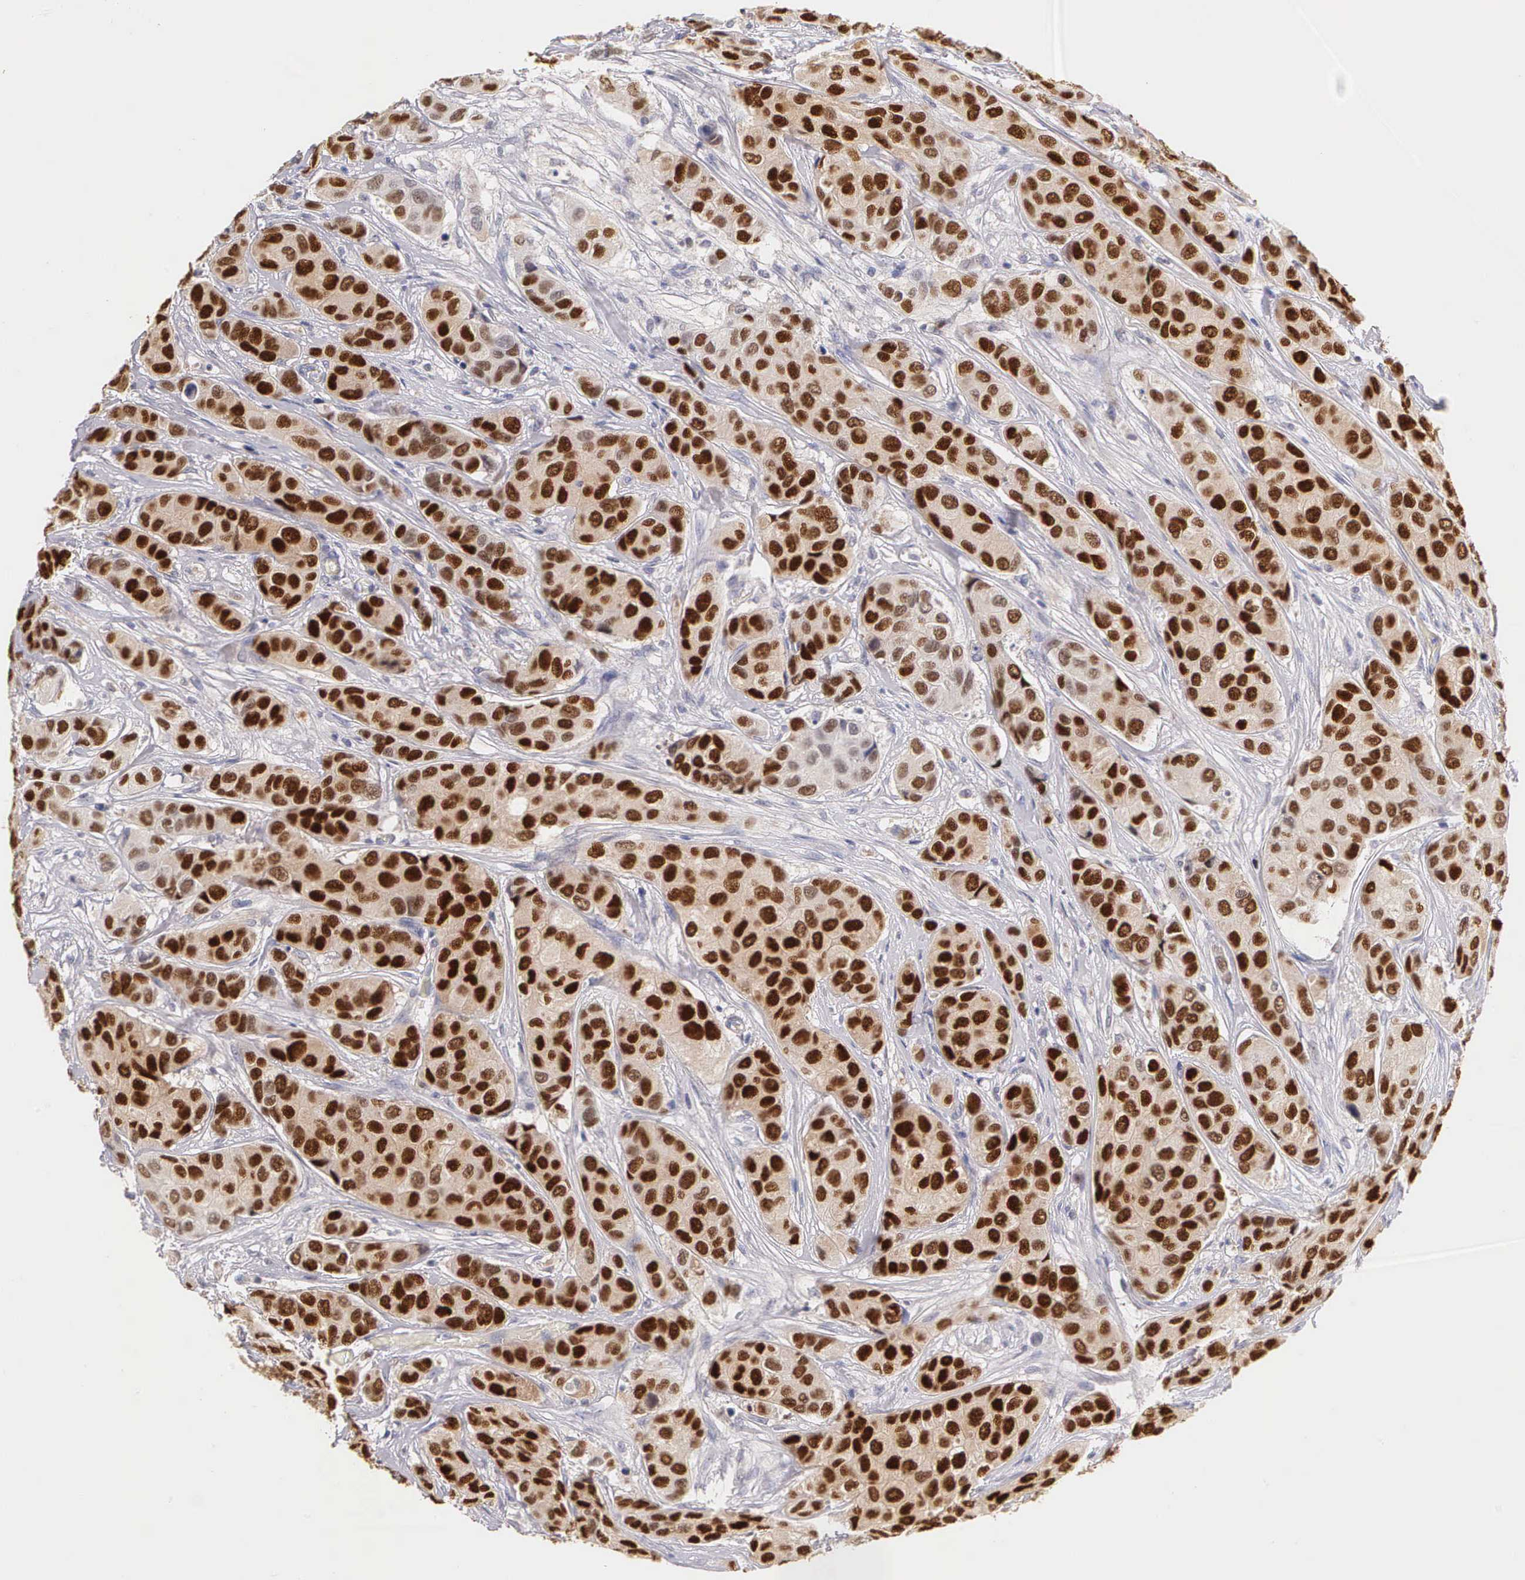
{"staining": {"intensity": "strong", "quantity": ">75%", "location": "nuclear"}, "tissue": "breast cancer", "cell_type": "Tumor cells", "image_type": "cancer", "snomed": [{"axis": "morphology", "description": "Duct carcinoma"}, {"axis": "topography", "description": "Breast"}], "caption": "Breast intraductal carcinoma stained with a protein marker reveals strong staining in tumor cells.", "gene": "ESR1", "patient": {"sex": "female", "age": 68}}